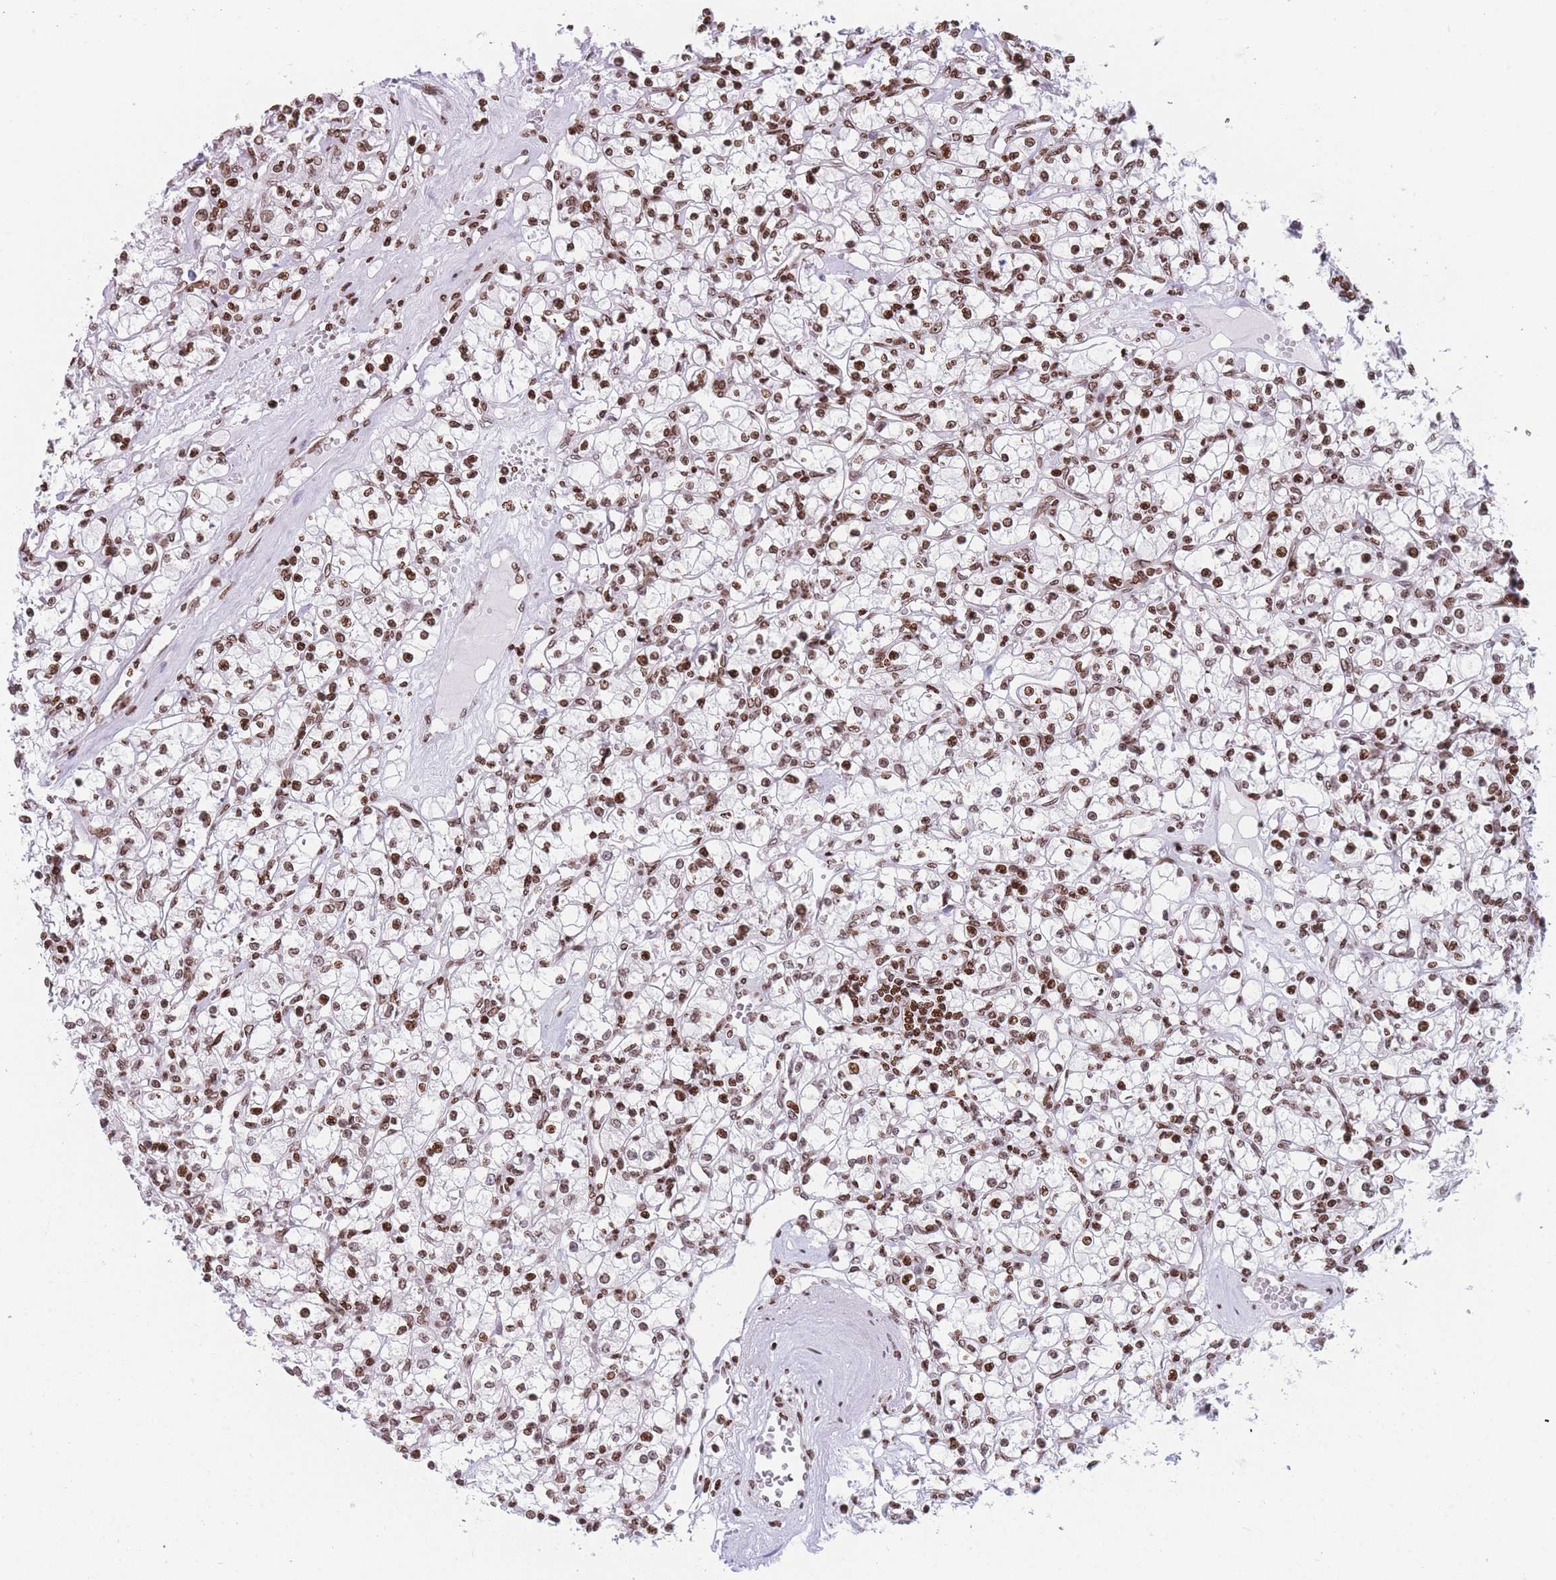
{"staining": {"intensity": "moderate", "quantity": ">75%", "location": "nuclear"}, "tissue": "renal cancer", "cell_type": "Tumor cells", "image_type": "cancer", "snomed": [{"axis": "morphology", "description": "Adenocarcinoma, NOS"}, {"axis": "topography", "description": "Kidney"}], "caption": "Human renal cancer (adenocarcinoma) stained with a brown dye exhibits moderate nuclear positive staining in about >75% of tumor cells.", "gene": "AK9", "patient": {"sex": "female", "age": 59}}